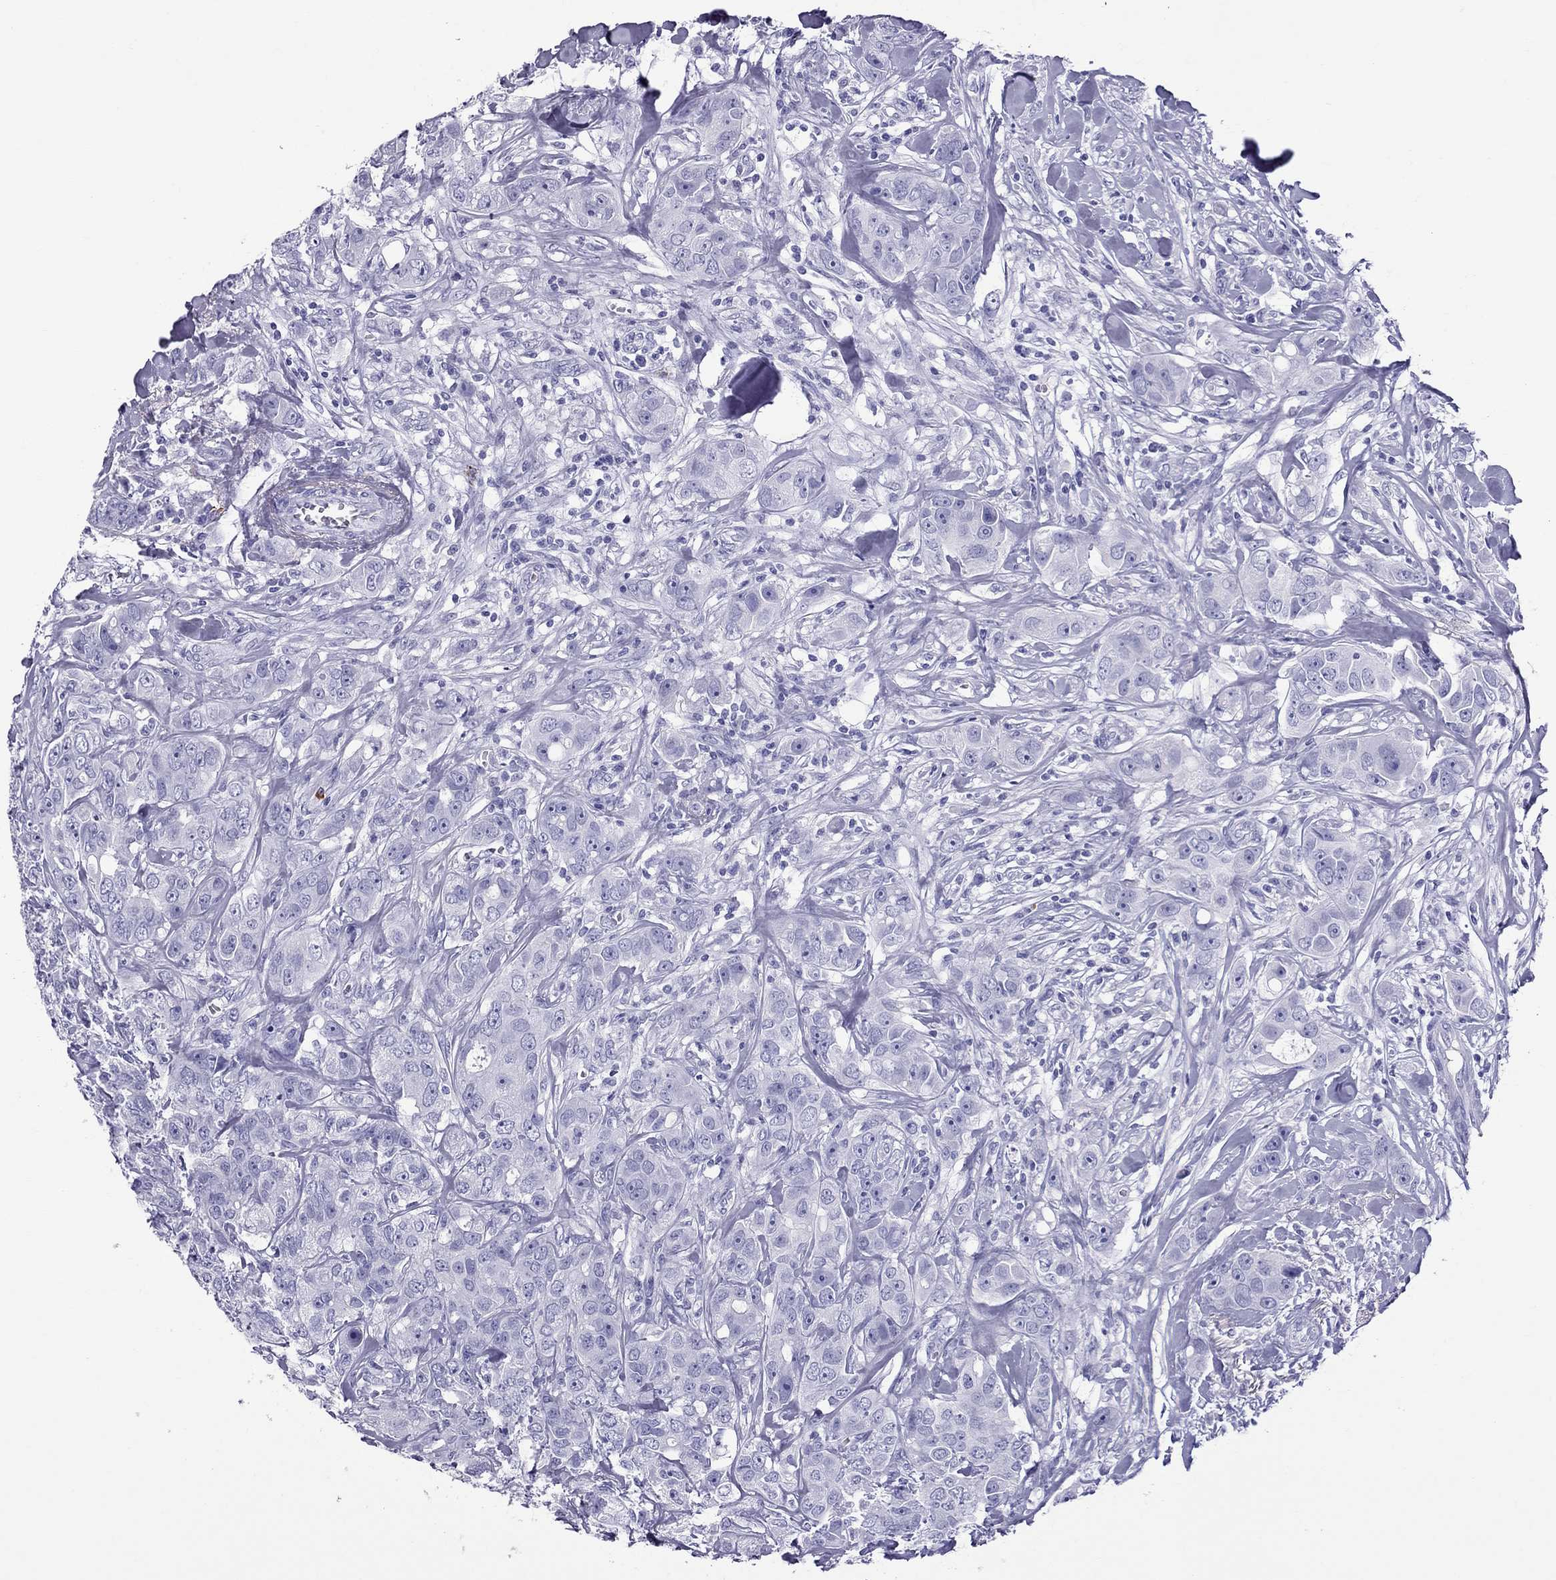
{"staining": {"intensity": "negative", "quantity": "none", "location": "none"}, "tissue": "breast cancer", "cell_type": "Tumor cells", "image_type": "cancer", "snomed": [{"axis": "morphology", "description": "Duct carcinoma"}, {"axis": "topography", "description": "Breast"}], "caption": "High power microscopy photomicrograph of an immunohistochemistry (IHC) histopathology image of breast cancer (invasive ductal carcinoma), revealing no significant positivity in tumor cells. Brightfield microscopy of IHC stained with DAB (brown) and hematoxylin (blue), captured at high magnification.", "gene": "SCART1", "patient": {"sex": "female", "age": 43}}